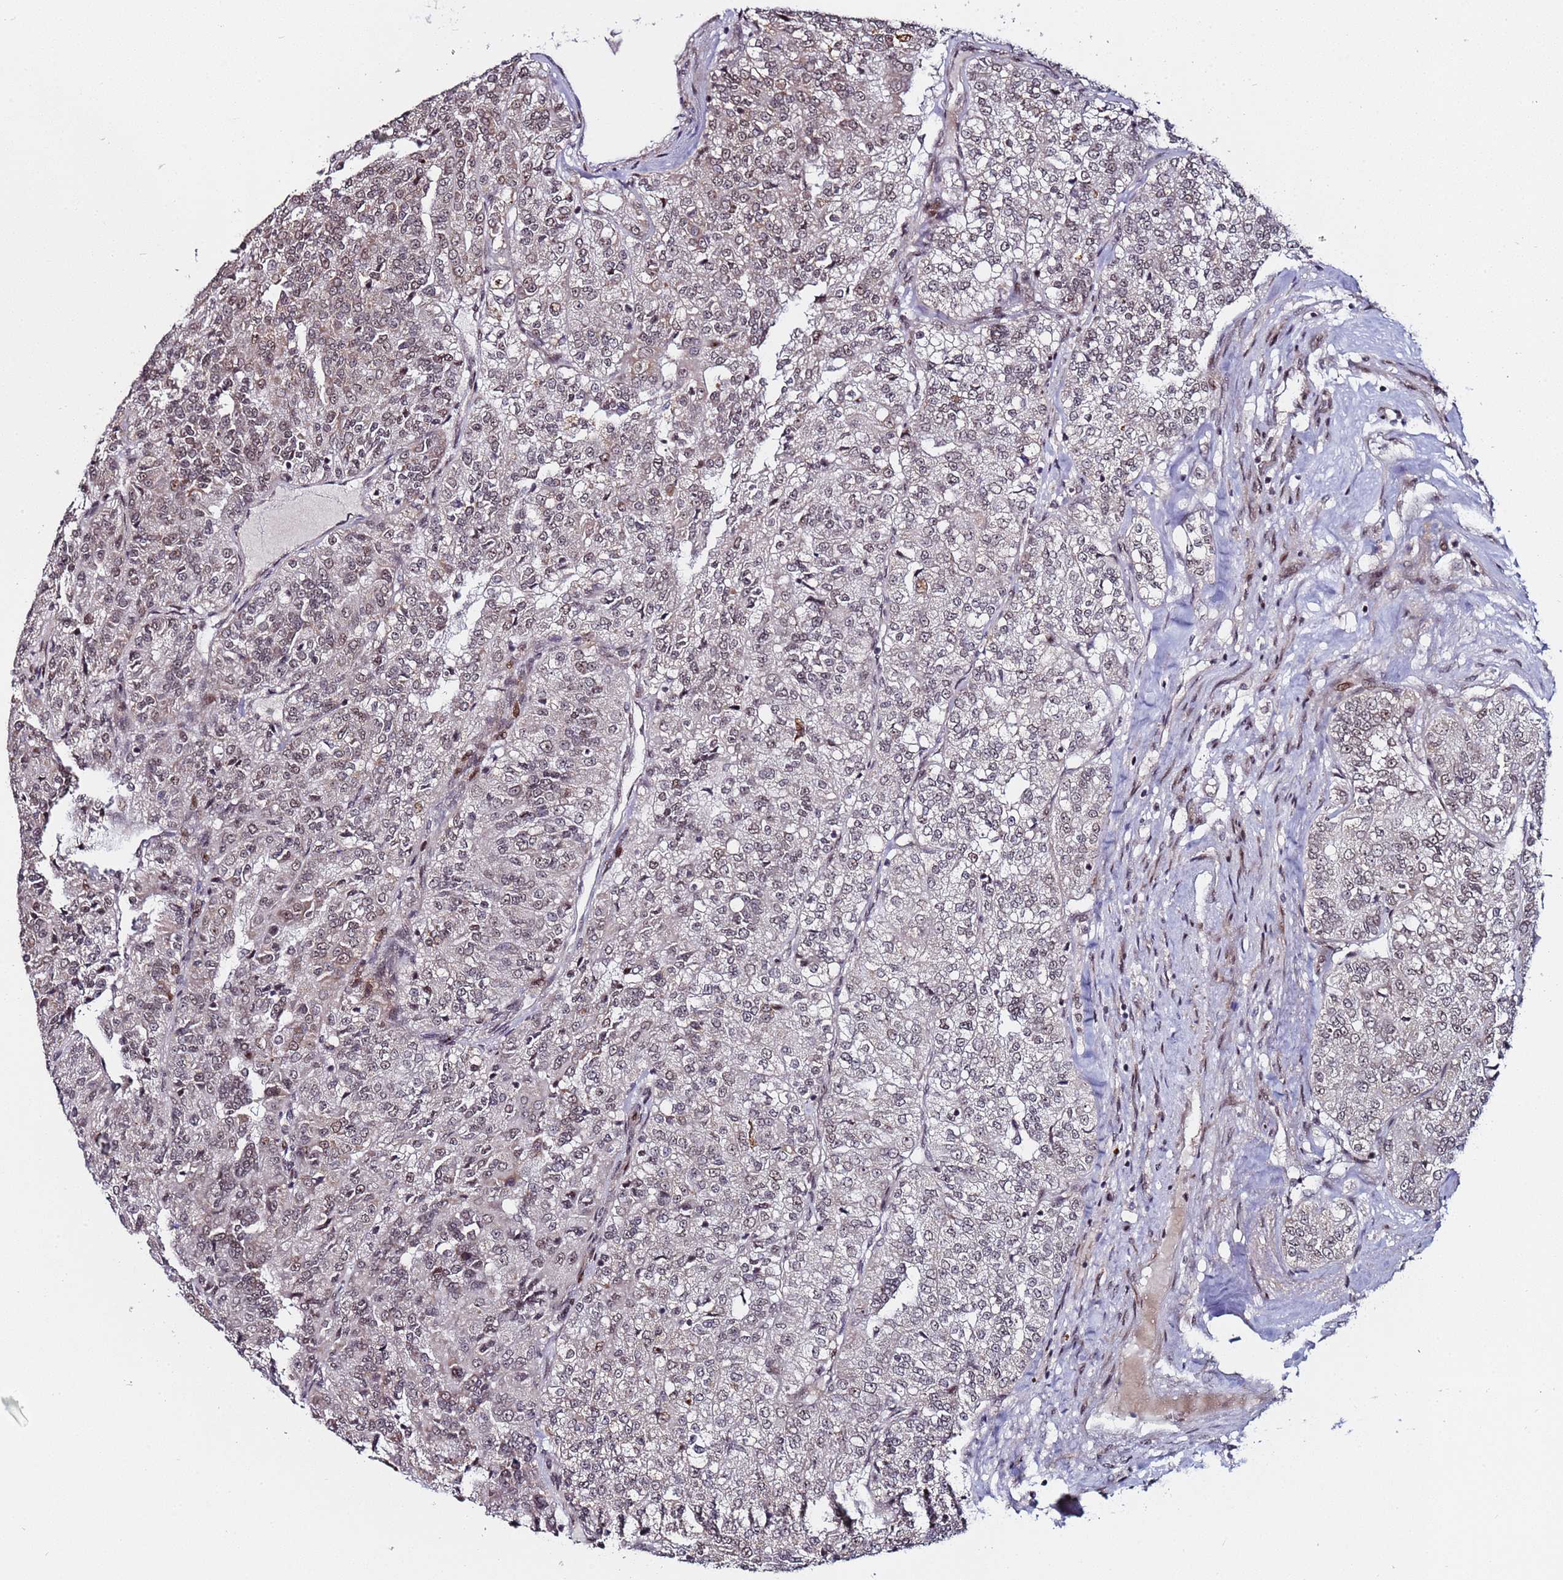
{"staining": {"intensity": "weak", "quantity": "<25%", "location": "nuclear"}, "tissue": "renal cancer", "cell_type": "Tumor cells", "image_type": "cancer", "snomed": [{"axis": "morphology", "description": "Adenocarcinoma, NOS"}, {"axis": "topography", "description": "Kidney"}], "caption": "Immunohistochemistry (IHC) image of neoplastic tissue: human renal adenocarcinoma stained with DAB (3,3'-diaminobenzidine) displays no significant protein positivity in tumor cells.", "gene": "PPM1H", "patient": {"sex": "female", "age": 63}}